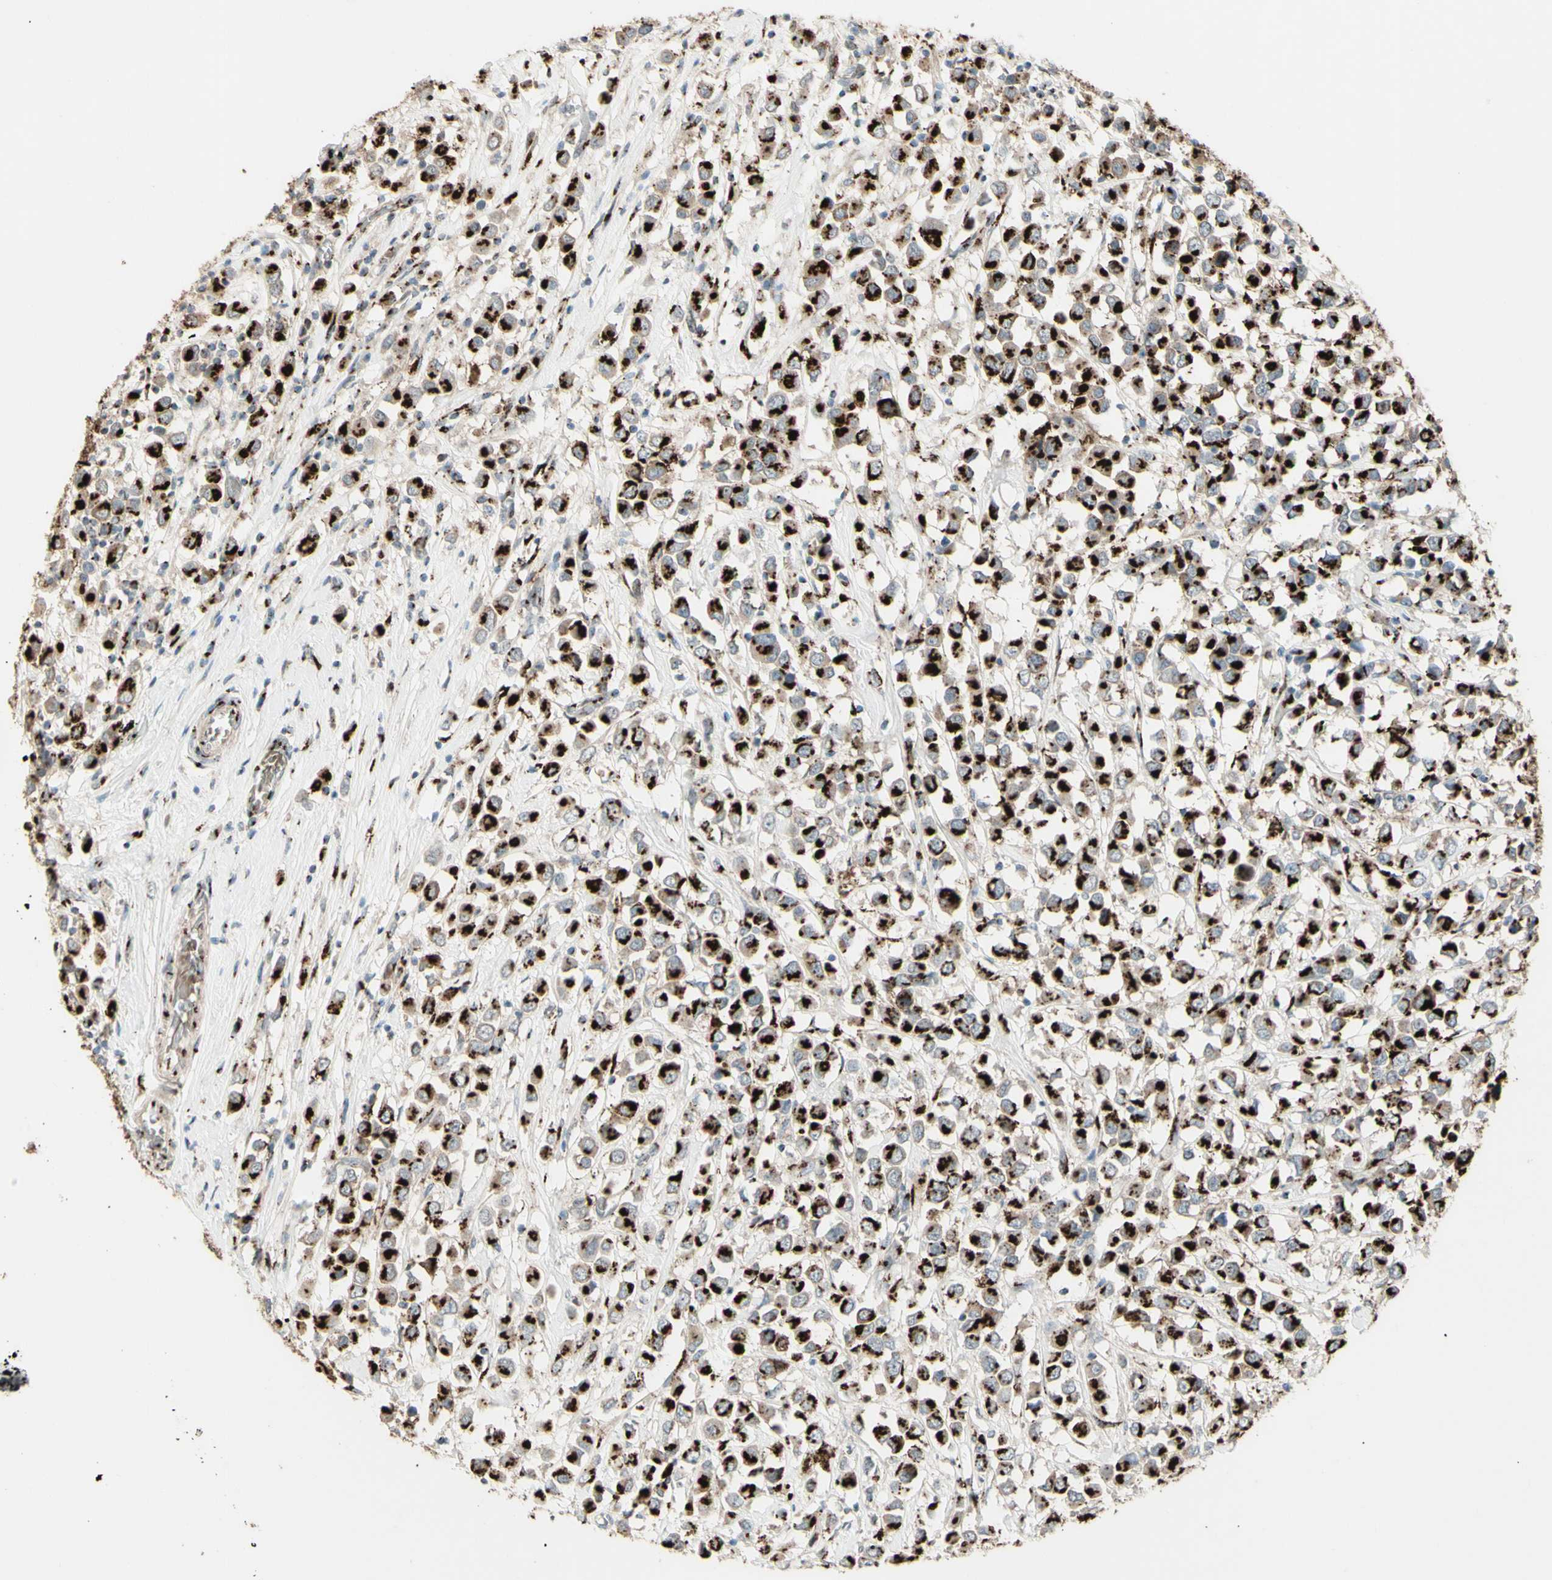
{"staining": {"intensity": "moderate", "quantity": ">75%", "location": "cytoplasmic/membranous"}, "tissue": "breast cancer", "cell_type": "Tumor cells", "image_type": "cancer", "snomed": [{"axis": "morphology", "description": "Duct carcinoma"}, {"axis": "topography", "description": "Breast"}], "caption": "Immunohistochemistry micrograph of human breast cancer (intraductal carcinoma) stained for a protein (brown), which displays medium levels of moderate cytoplasmic/membranous staining in approximately >75% of tumor cells.", "gene": "BPNT2", "patient": {"sex": "female", "age": 61}}